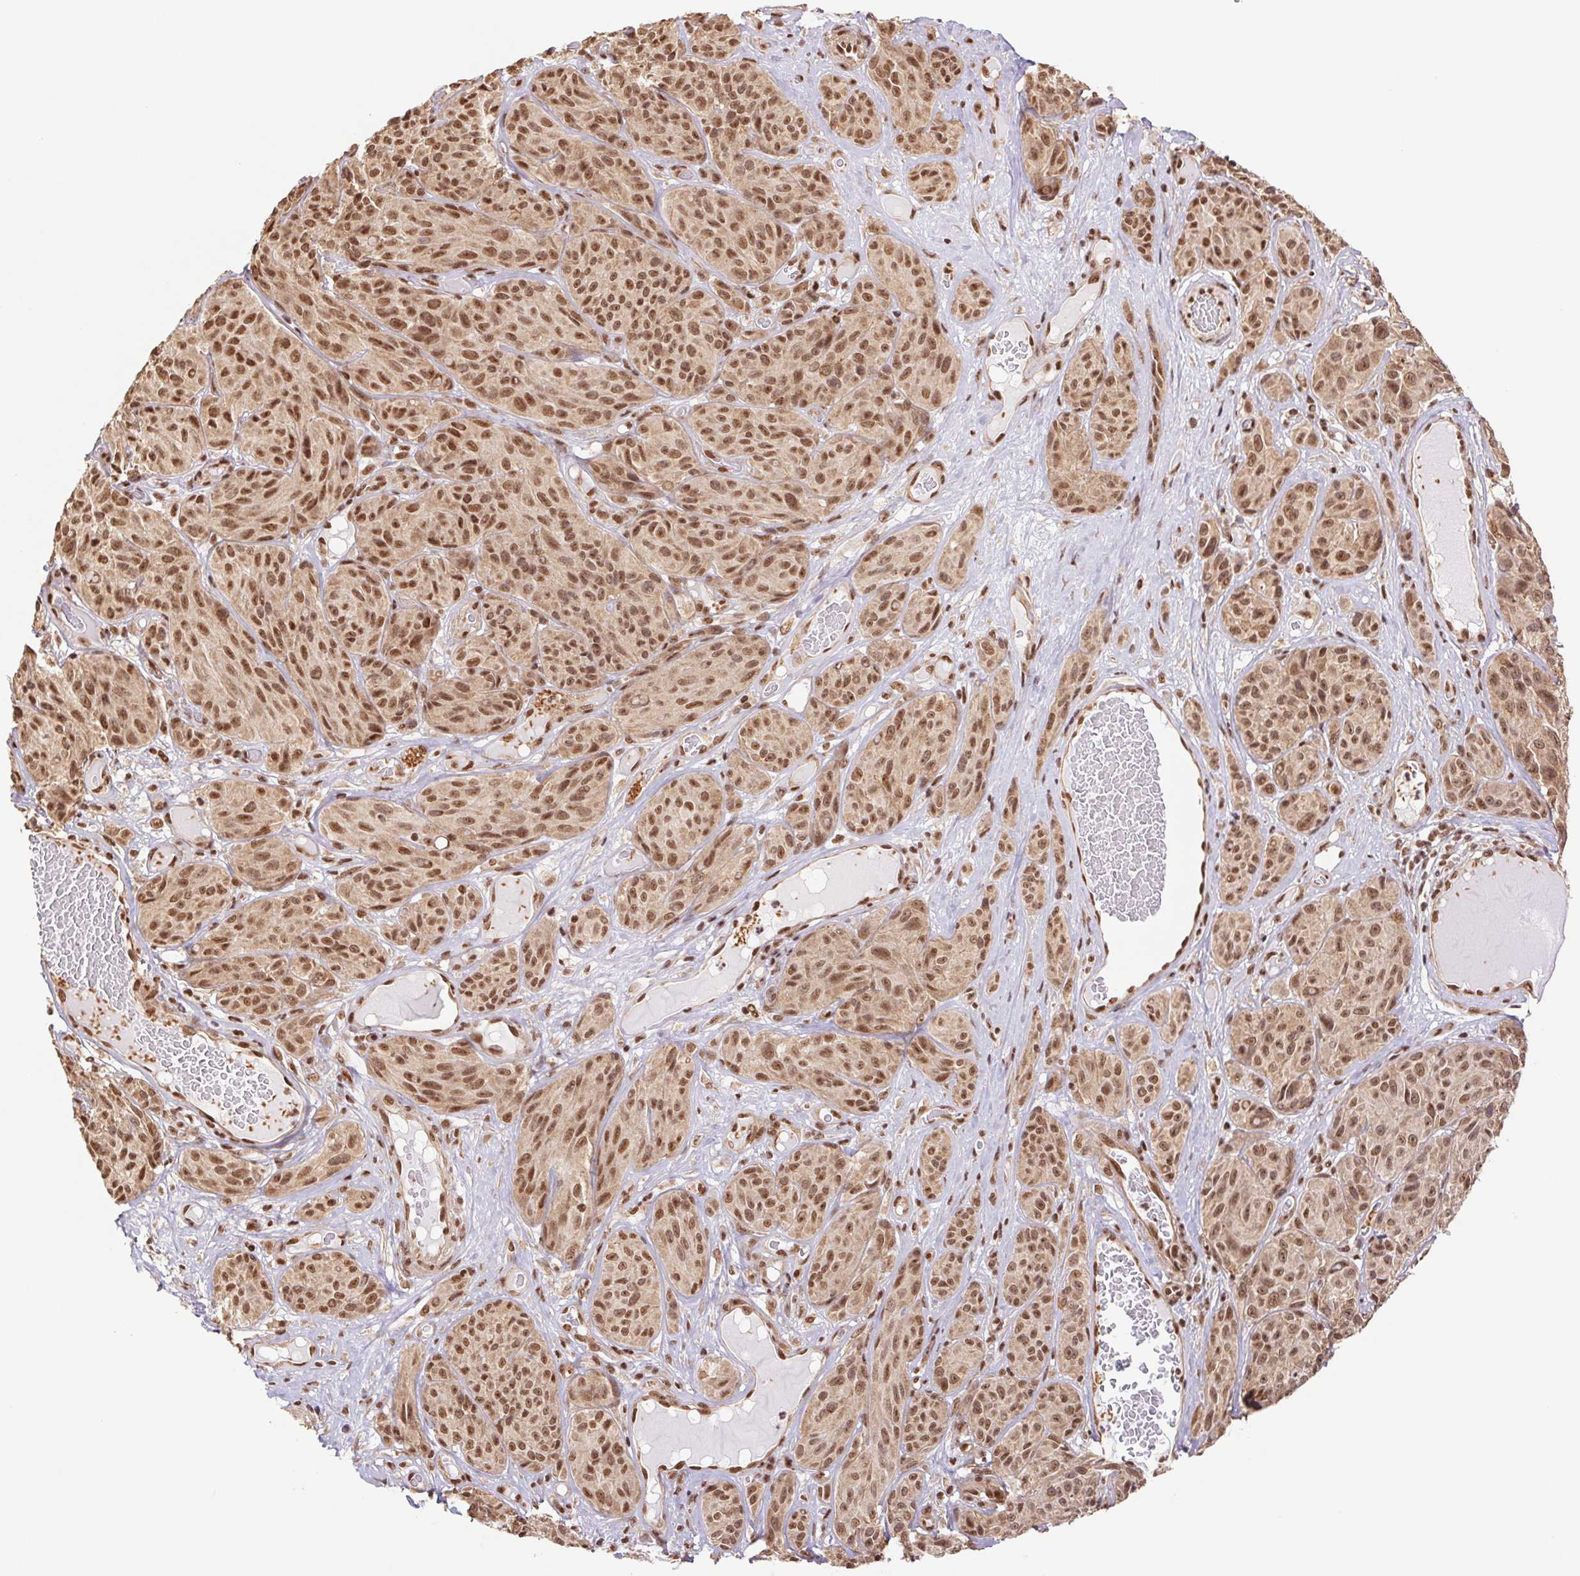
{"staining": {"intensity": "moderate", "quantity": ">75%", "location": "nuclear"}, "tissue": "melanoma", "cell_type": "Tumor cells", "image_type": "cancer", "snomed": [{"axis": "morphology", "description": "Malignant melanoma, NOS"}, {"axis": "topography", "description": "Skin"}], "caption": "This photomicrograph demonstrates malignant melanoma stained with IHC to label a protein in brown. The nuclear of tumor cells show moderate positivity for the protein. Nuclei are counter-stained blue.", "gene": "CWC25", "patient": {"sex": "male", "age": 91}}